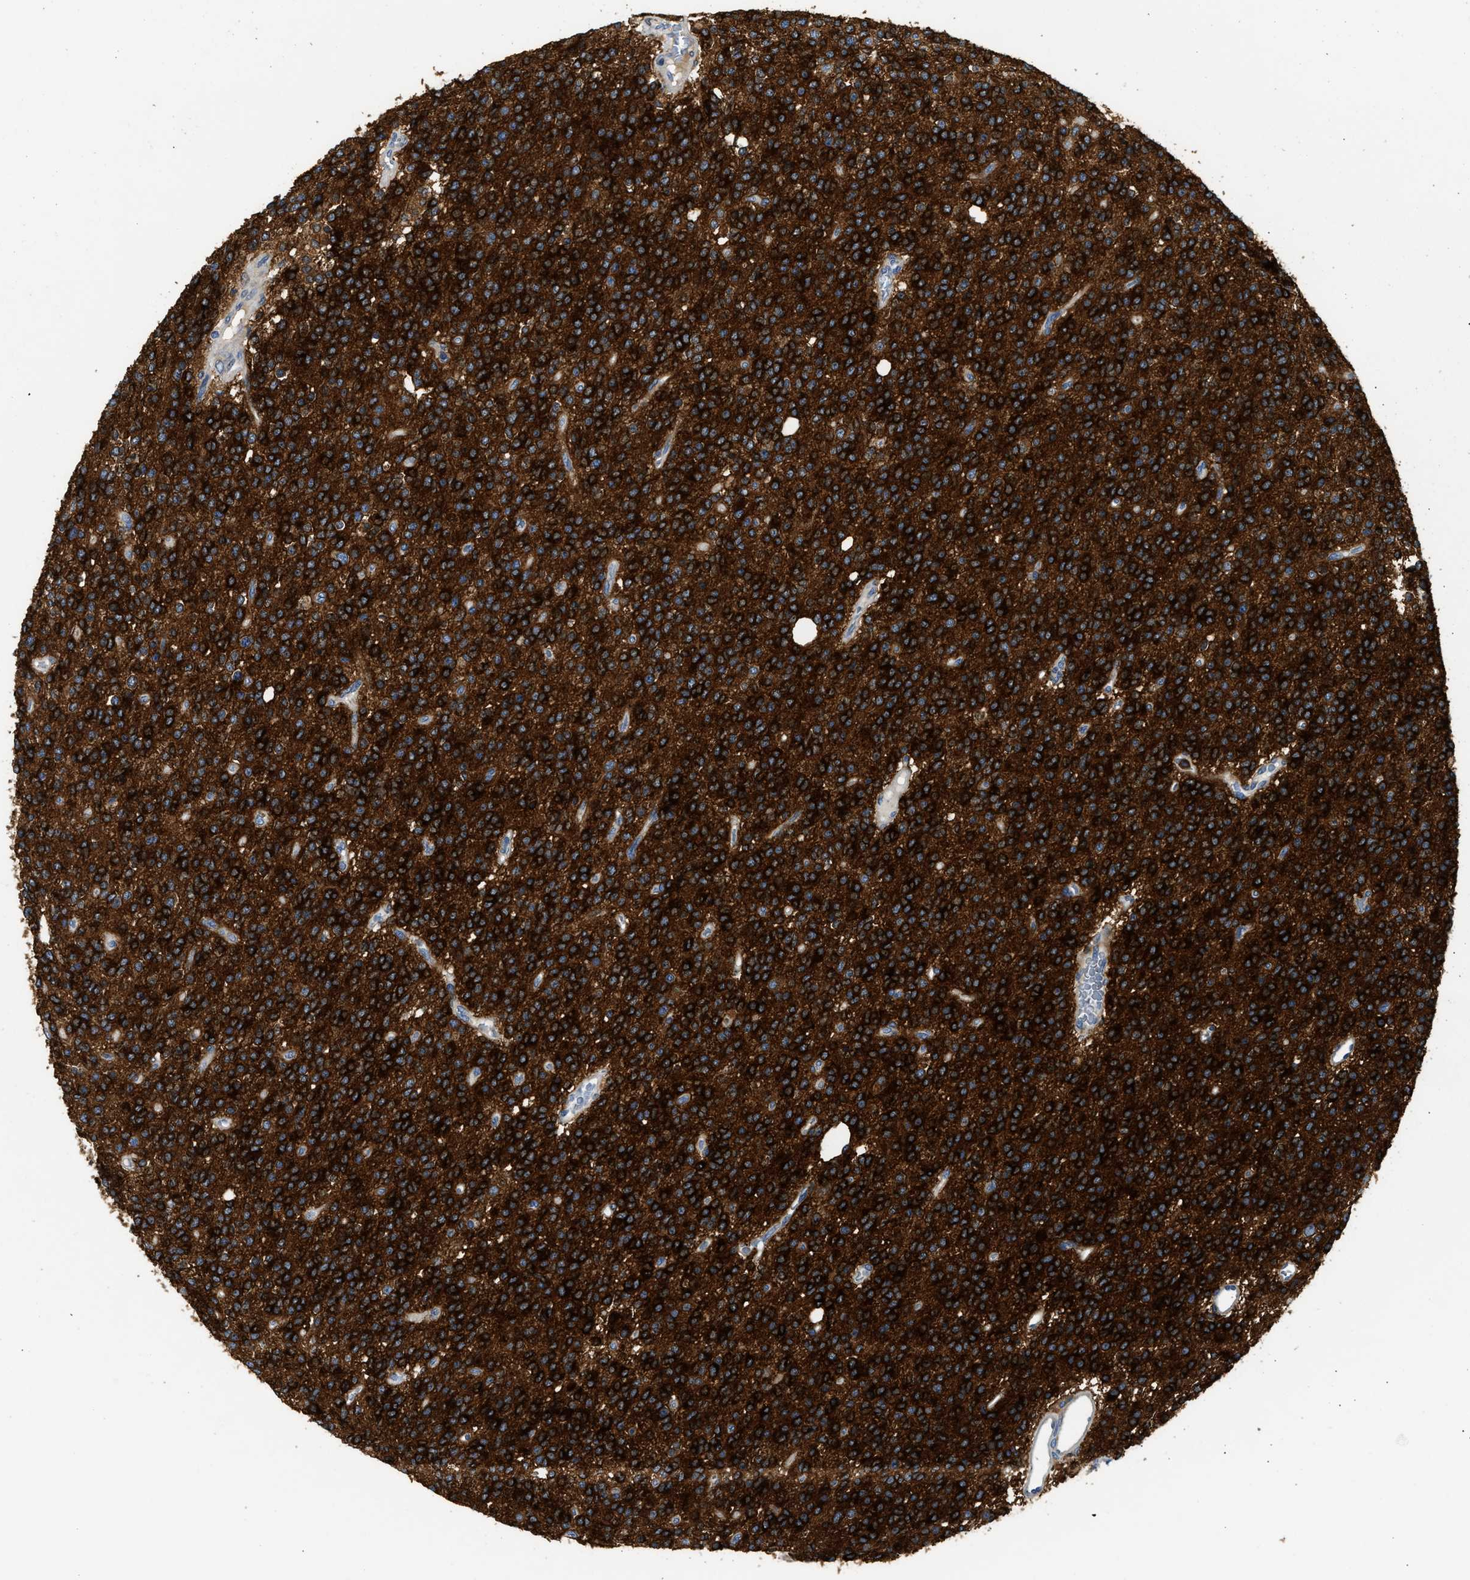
{"staining": {"intensity": "strong", "quantity": ">75%", "location": "cytoplasmic/membranous"}, "tissue": "glioma", "cell_type": "Tumor cells", "image_type": "cancer", "snomed": [{"axis": "morphology", "description": "Glioma, malignant, High grade"}, {"axis": "topography", "description": "Brain"}], "caption": "Brown immunohistochemical staining in human high-grade glioma (malignant) shows strong cytoplasmic/membranous staining in approximately >75% of tumor cells.", "gene": "RAB31", "patient": {"sex": "male", "age": 34}}